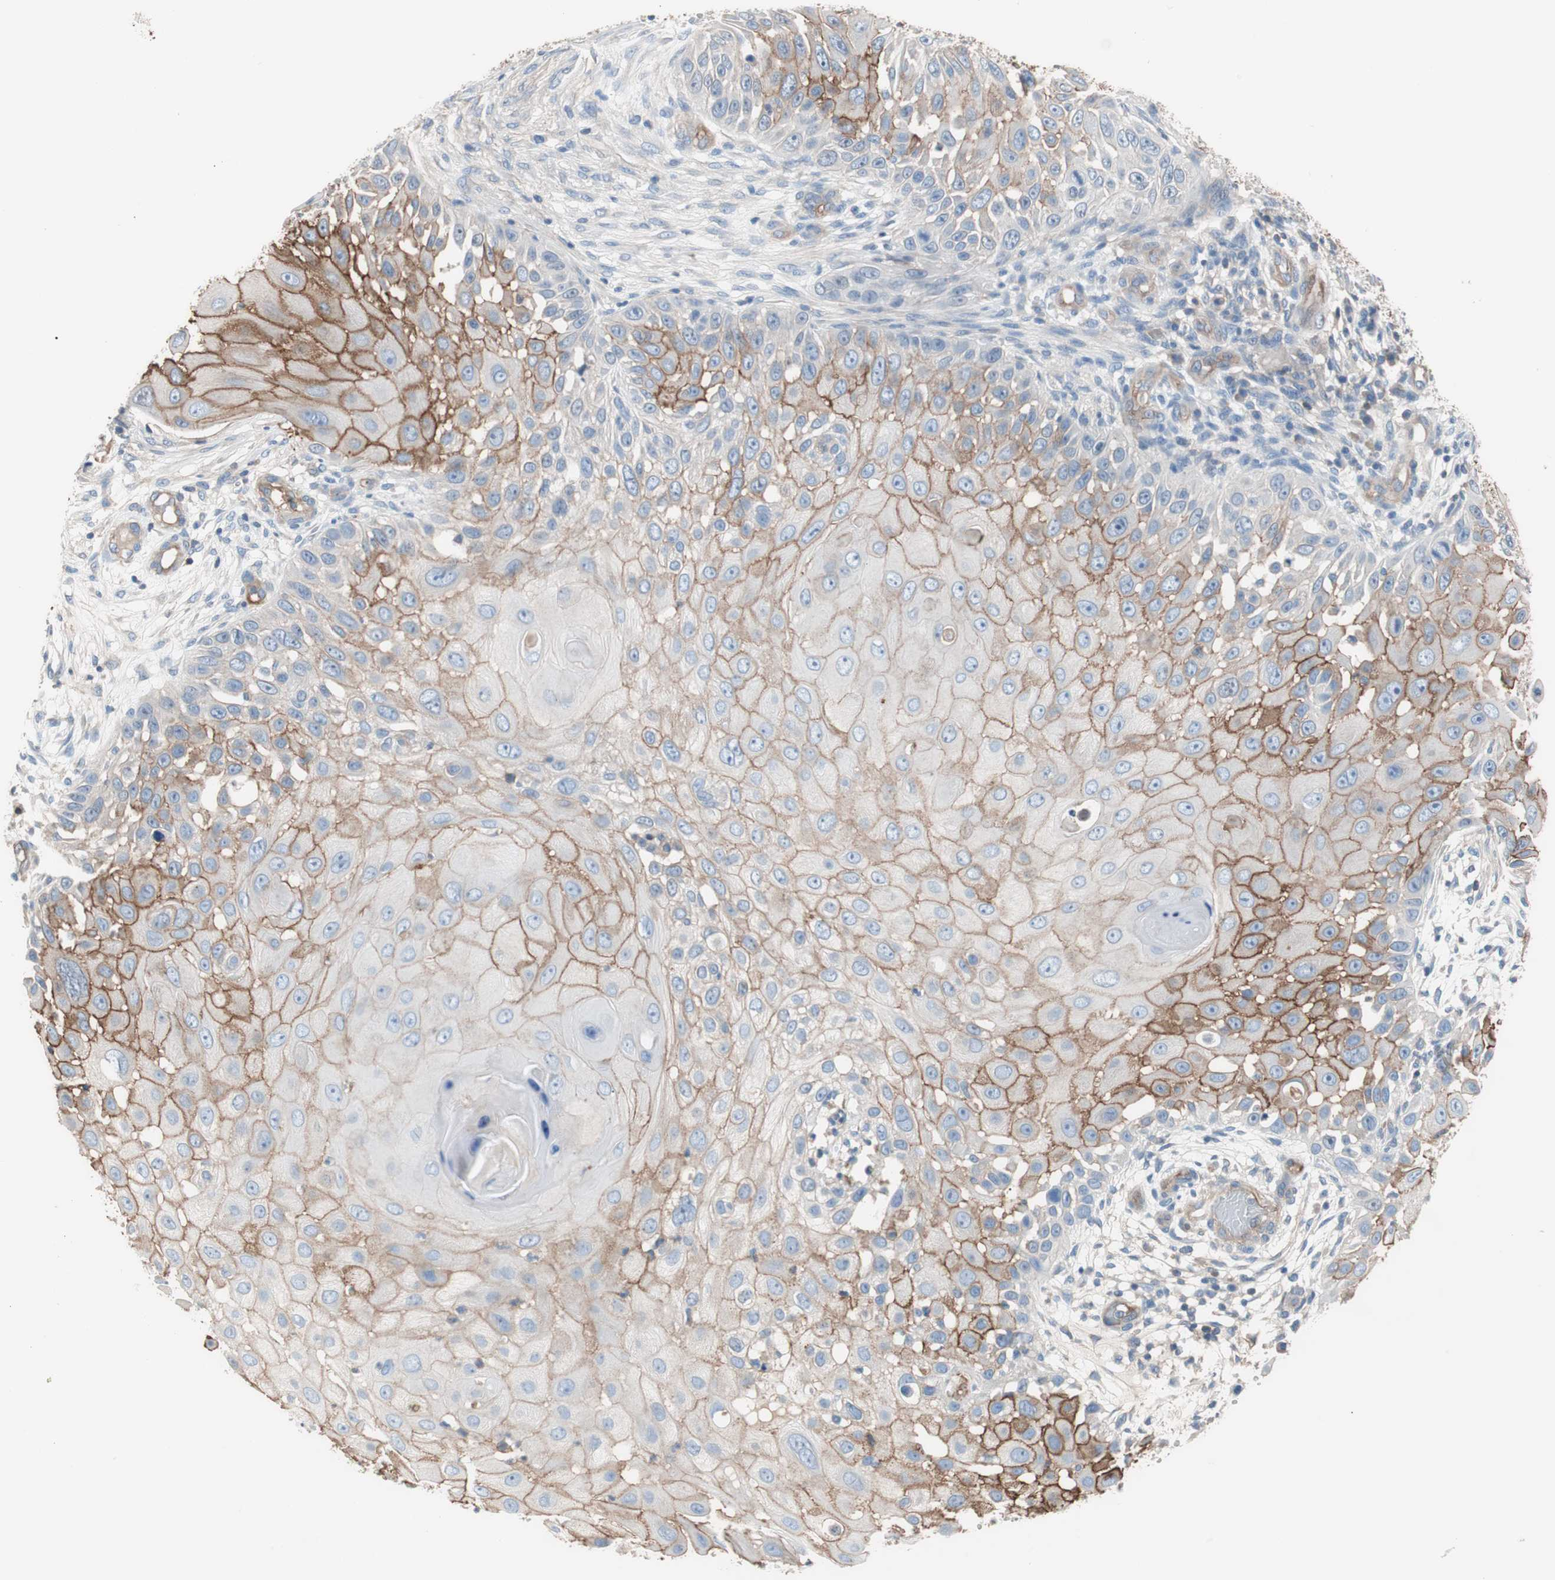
{"staining": {"intensity": "strong", "quantity": "25%-75%", "location": "cytoplasmic/membranous"}, "tissue": "skin cancer", "cell_type": "Tumor cells", "image_type": "cancer", "snomed": [{"axis": "morphology", "description": "Squamous cell carcinoma, NOS"}, {"axis": "topography", "description": "Skin"}], "caption": "Protein expression analysis of skin cancer (squamous cell carcinoma) displays strong cytoplasmic/membranous positivity in approximately 25%-75% of tumor cells.", "gene": "GPR160", "patient": {"sex": "female", "age": 44}}